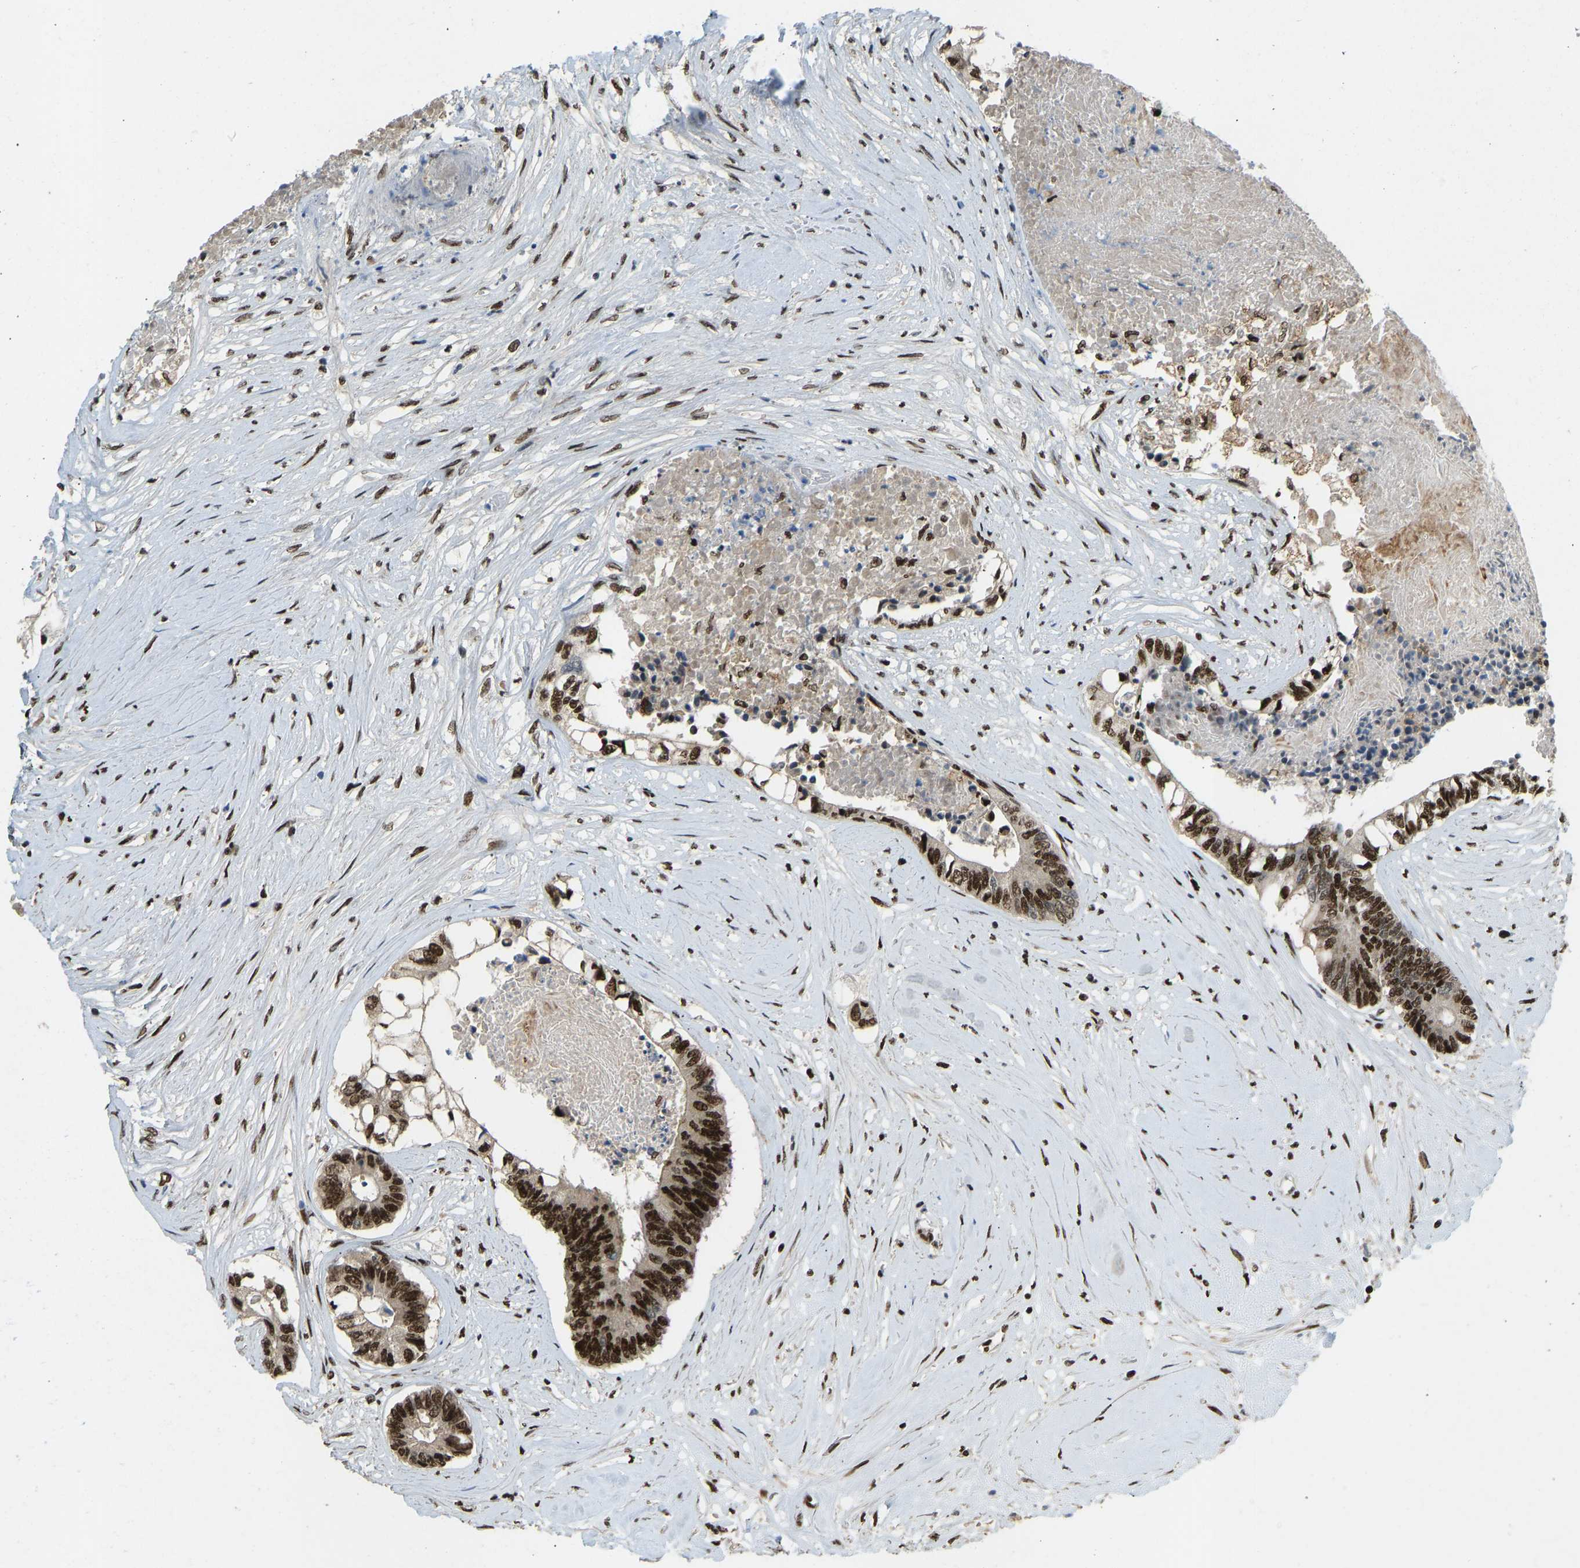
{"staining": {"intensity": "strong", "quantity": ">75%", "location": "nuclear"}, "tissue": "colorectal cancer", "cell_type": "Tumor cells", "image_type": "cancer", "snomed": [{"axis": "morphology", "description": "Adenocarcinoma, NOS"}, {"axis": "topography", "description": "Rectum"}], "caption": "An image showing strong nuclear positivity in about >75% of tumor cells in adenocarcinoma (colorectal), as visualized by brown immunohistochemical staining.", "gene": "FOXK1", "patient": {"sex": "male", "age": 63}}